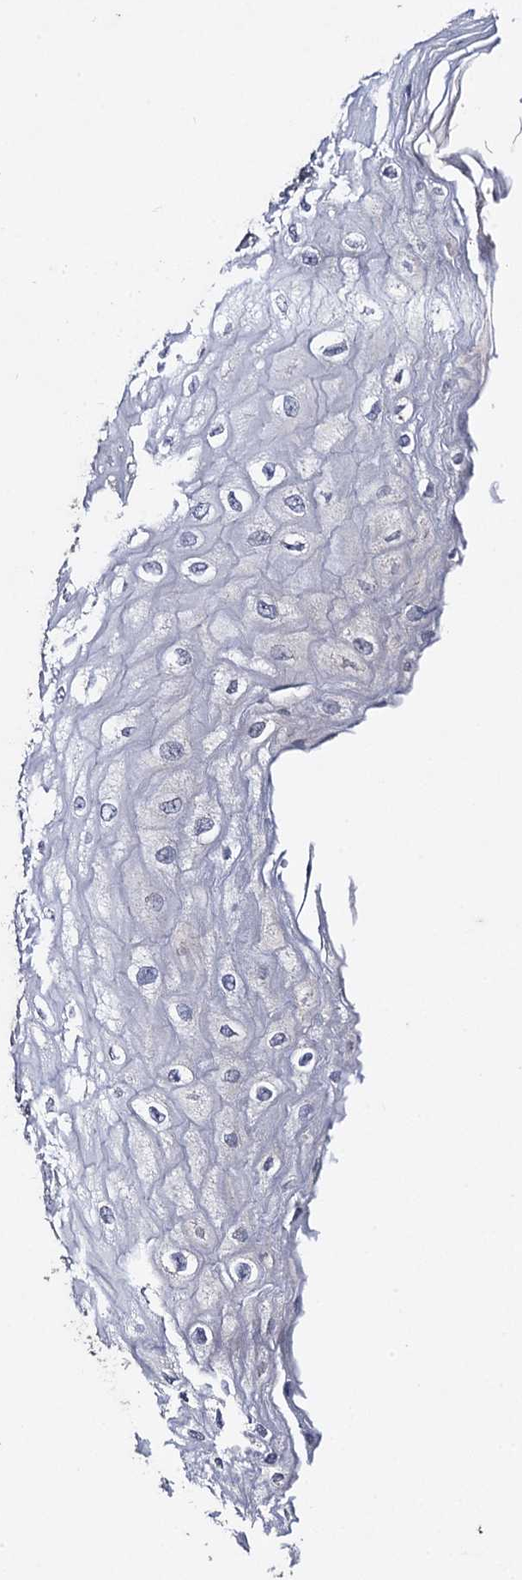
{"staining": {"intensity": "negative", "quantity": "none", "location": "none"}, "tissue": "esophagus", "cell_type": "Squamous epithelial cells", "image_type": "normal", "snomed": [{"axis": "morphology", "description": "Normal tissue, NOS"}, {"axis": "topography", "description": "Esophagus"}], "caption": "The immunohistochemistry (IHC) micrograph has no significant staining in squamous epithelial cells of esophagus.", "gene": "PPTC7", "patient": {"sex": "male", "age": 60}}